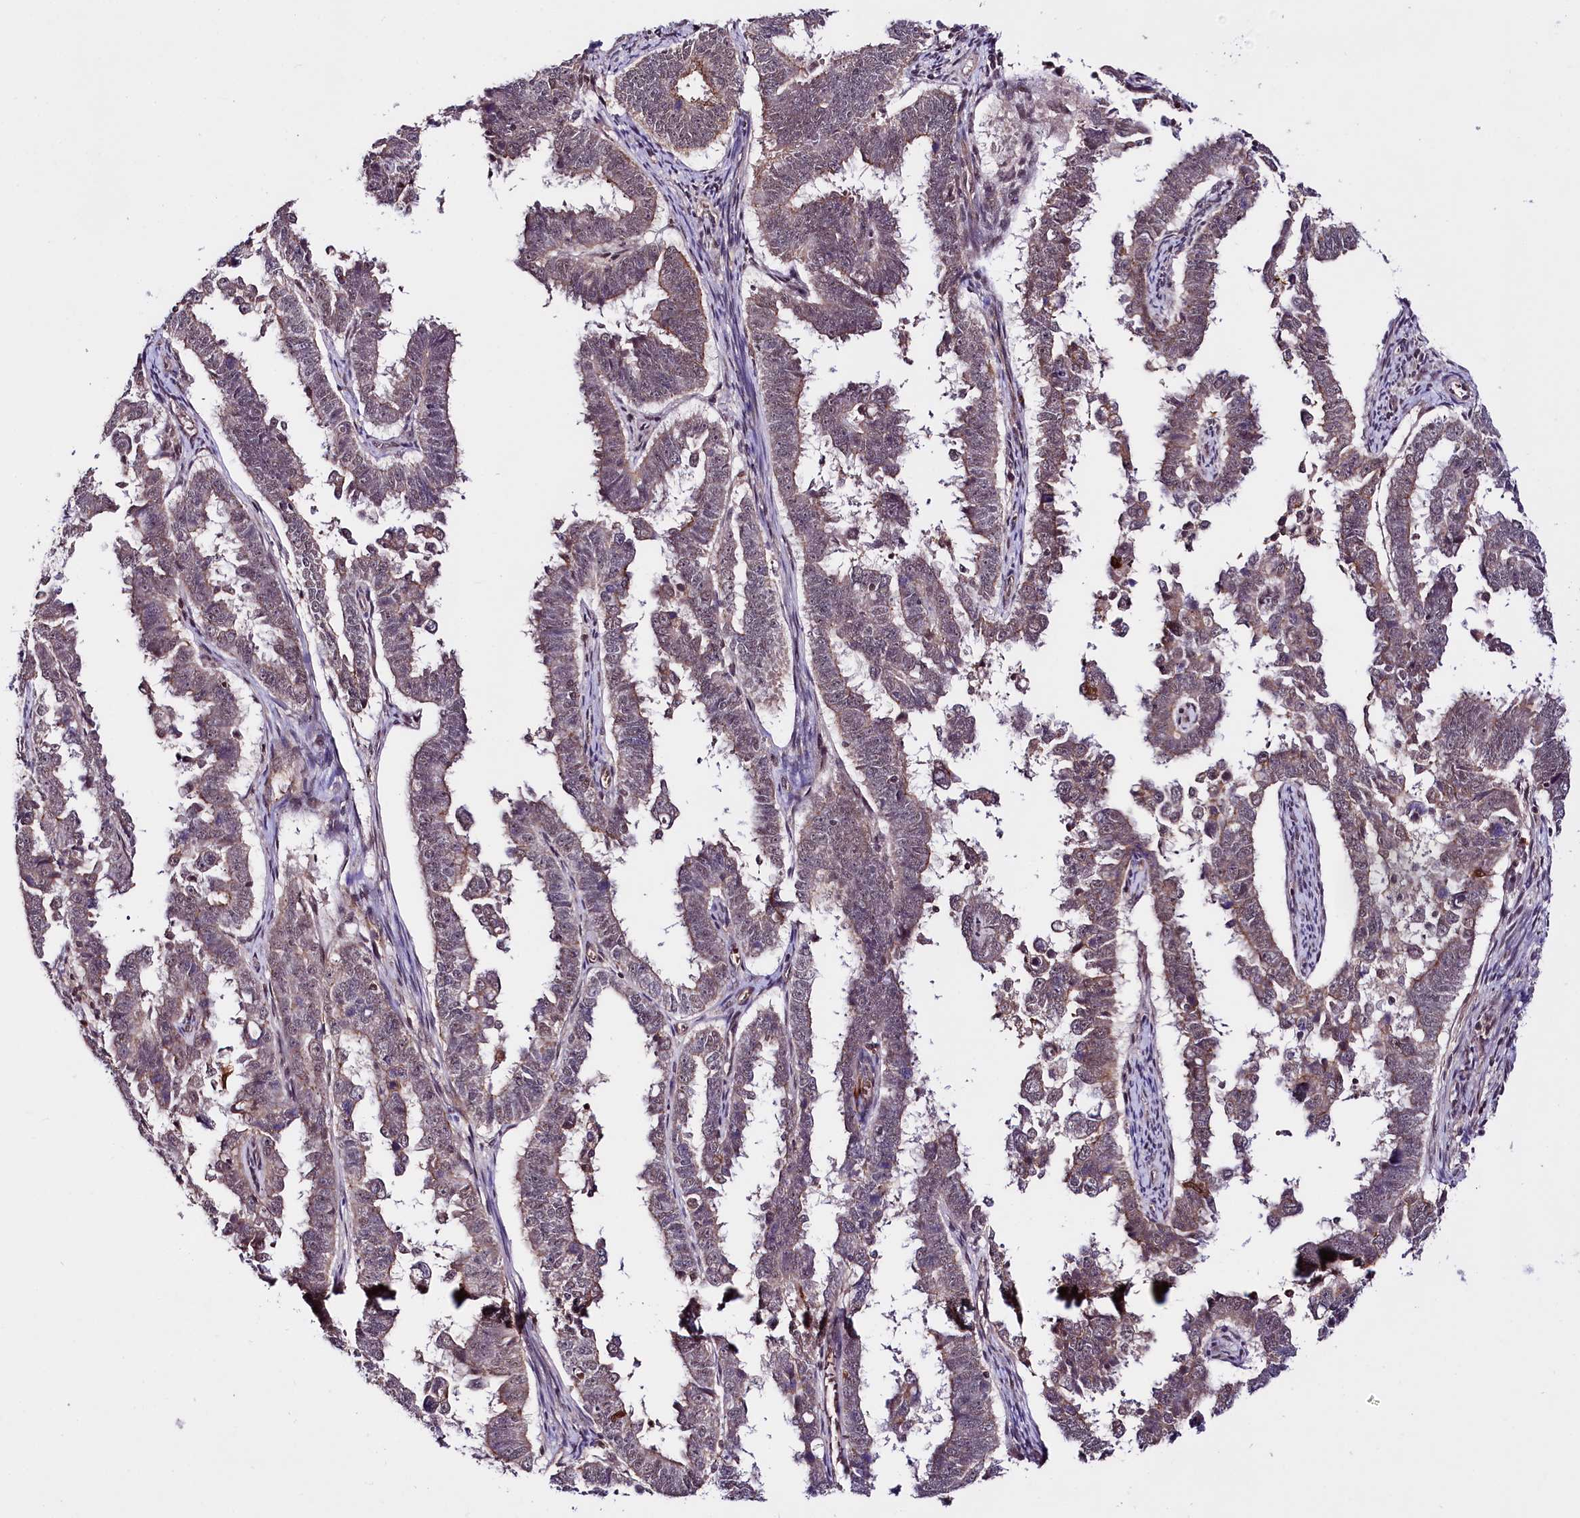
{"staining": {"intensity": "weak", "quantity": "<25%", "location": "cytoplasmic/membranous"}, "tissue": "endometrial cancer", "cell_type": "Tumor cells", "image_type": "cancer", "snomed": [{"axis": "morphology", "description": "Adenocarcinoma, NOS"}, {"axis": "topography", "description": "Endometrium"}], "caption": "Immunohistochemical staining of adenocarcinoma (endometrial) reveals no significant staining in tumor cells. (Stains: DAB immunohistochemistry with hematoxylin counter stain, Microscopy: brightfield microscopy at high magnification).", "gene": "TAFAZZIN", "patient": {"sex": "female", "age": 75}}